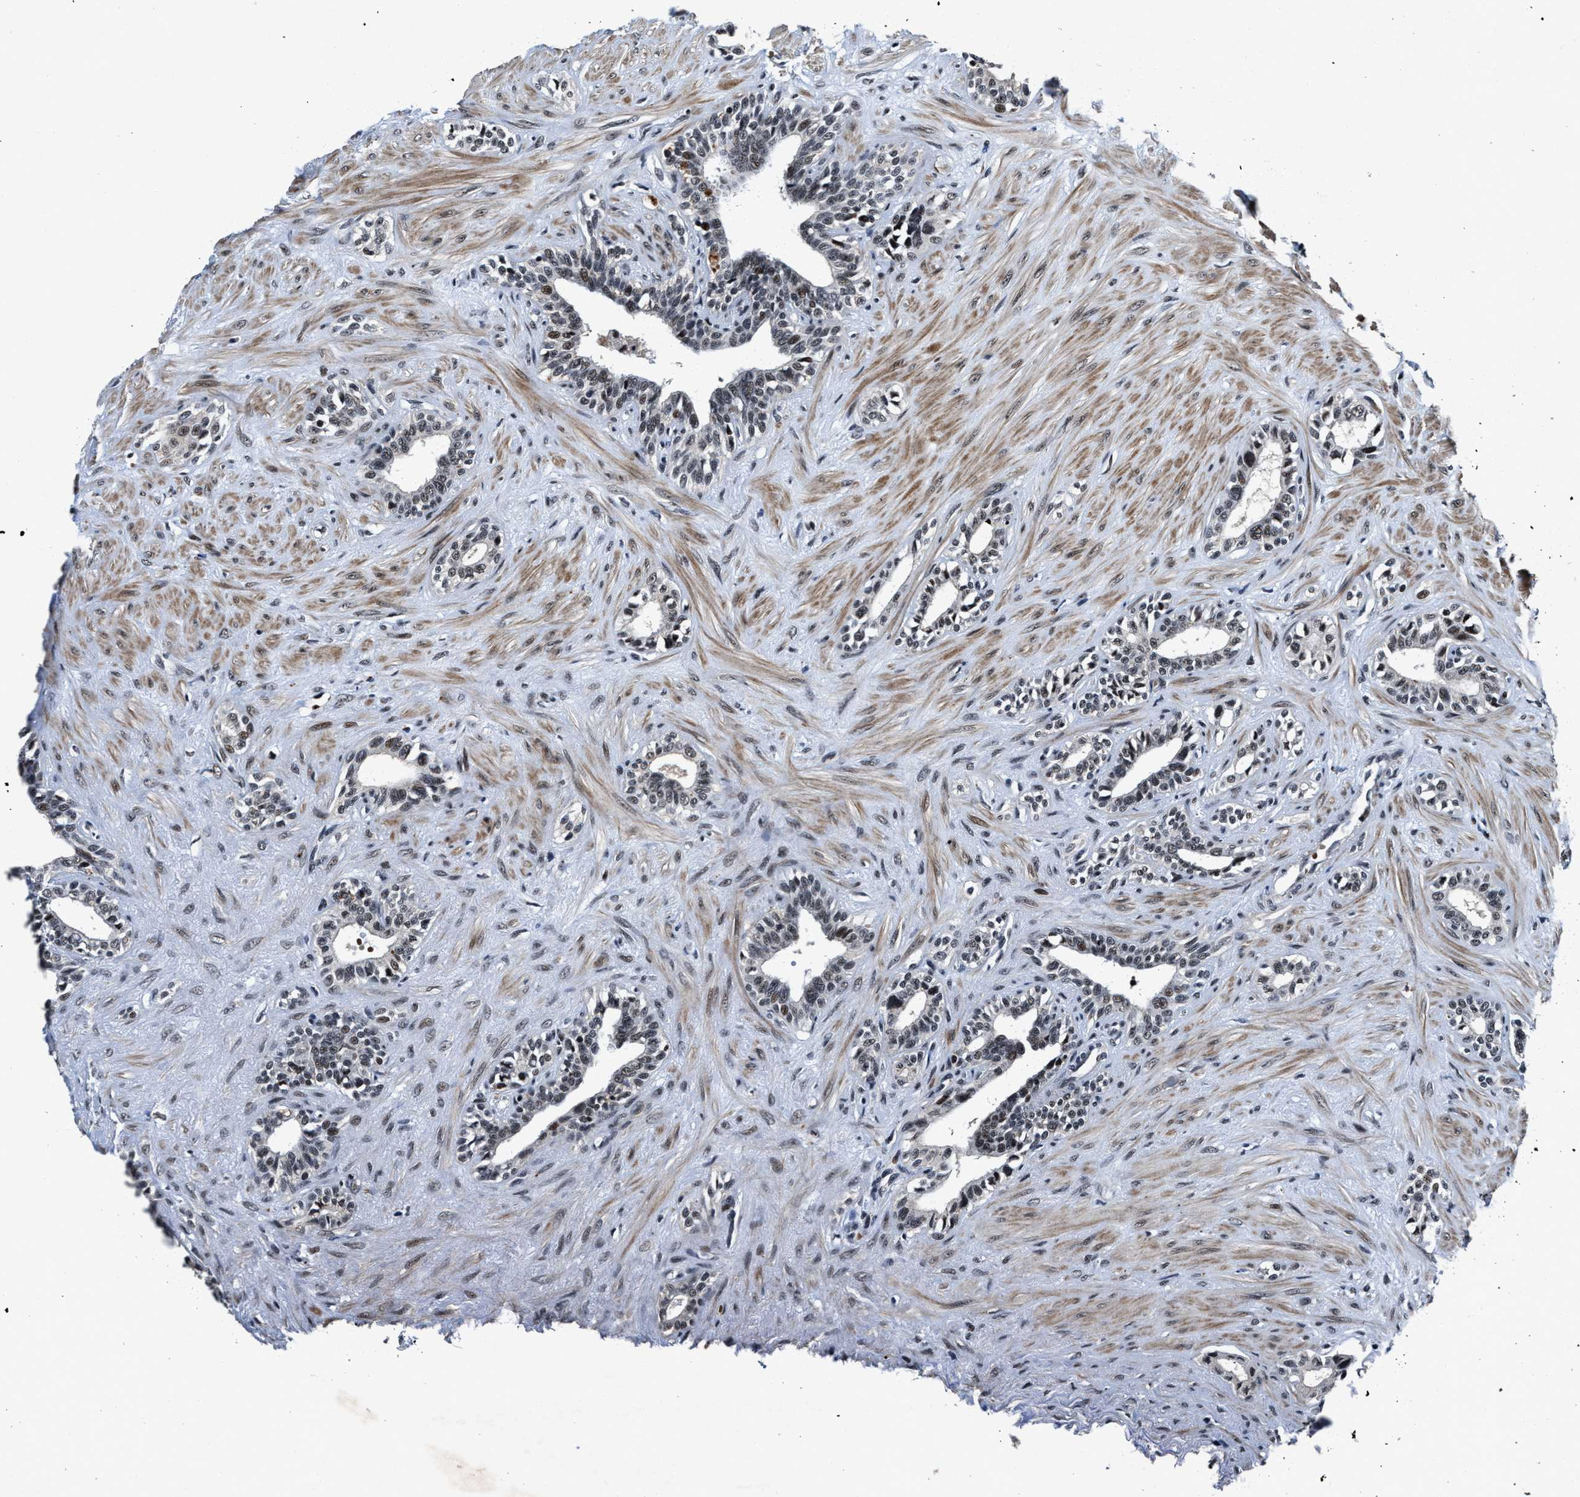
{"staining": {"intensity": "moderate", "quantity": "<25%", "location": "nuclear"}, "tissue": "seminal vesicle", "cell_type": "Glandular cells", "image_type": "normal", "snomed": [{"axis": "morphology", "description": "Normal tissue, NOS"}, {"axis": "morphology", "description": "Adenocarcinoma, High grade"}, {"axis": "topography", "description": "Prostate"}, {"axis": "topography", "description": "Seminal veicle"}], "caption": "The photomicrograph shows a brown stain indicating the presence of a protein in the nuclear of glandular cells in seminal vesicle.", "gene": "ZNF233", "patient": {"sex": "male", "age": 55}}